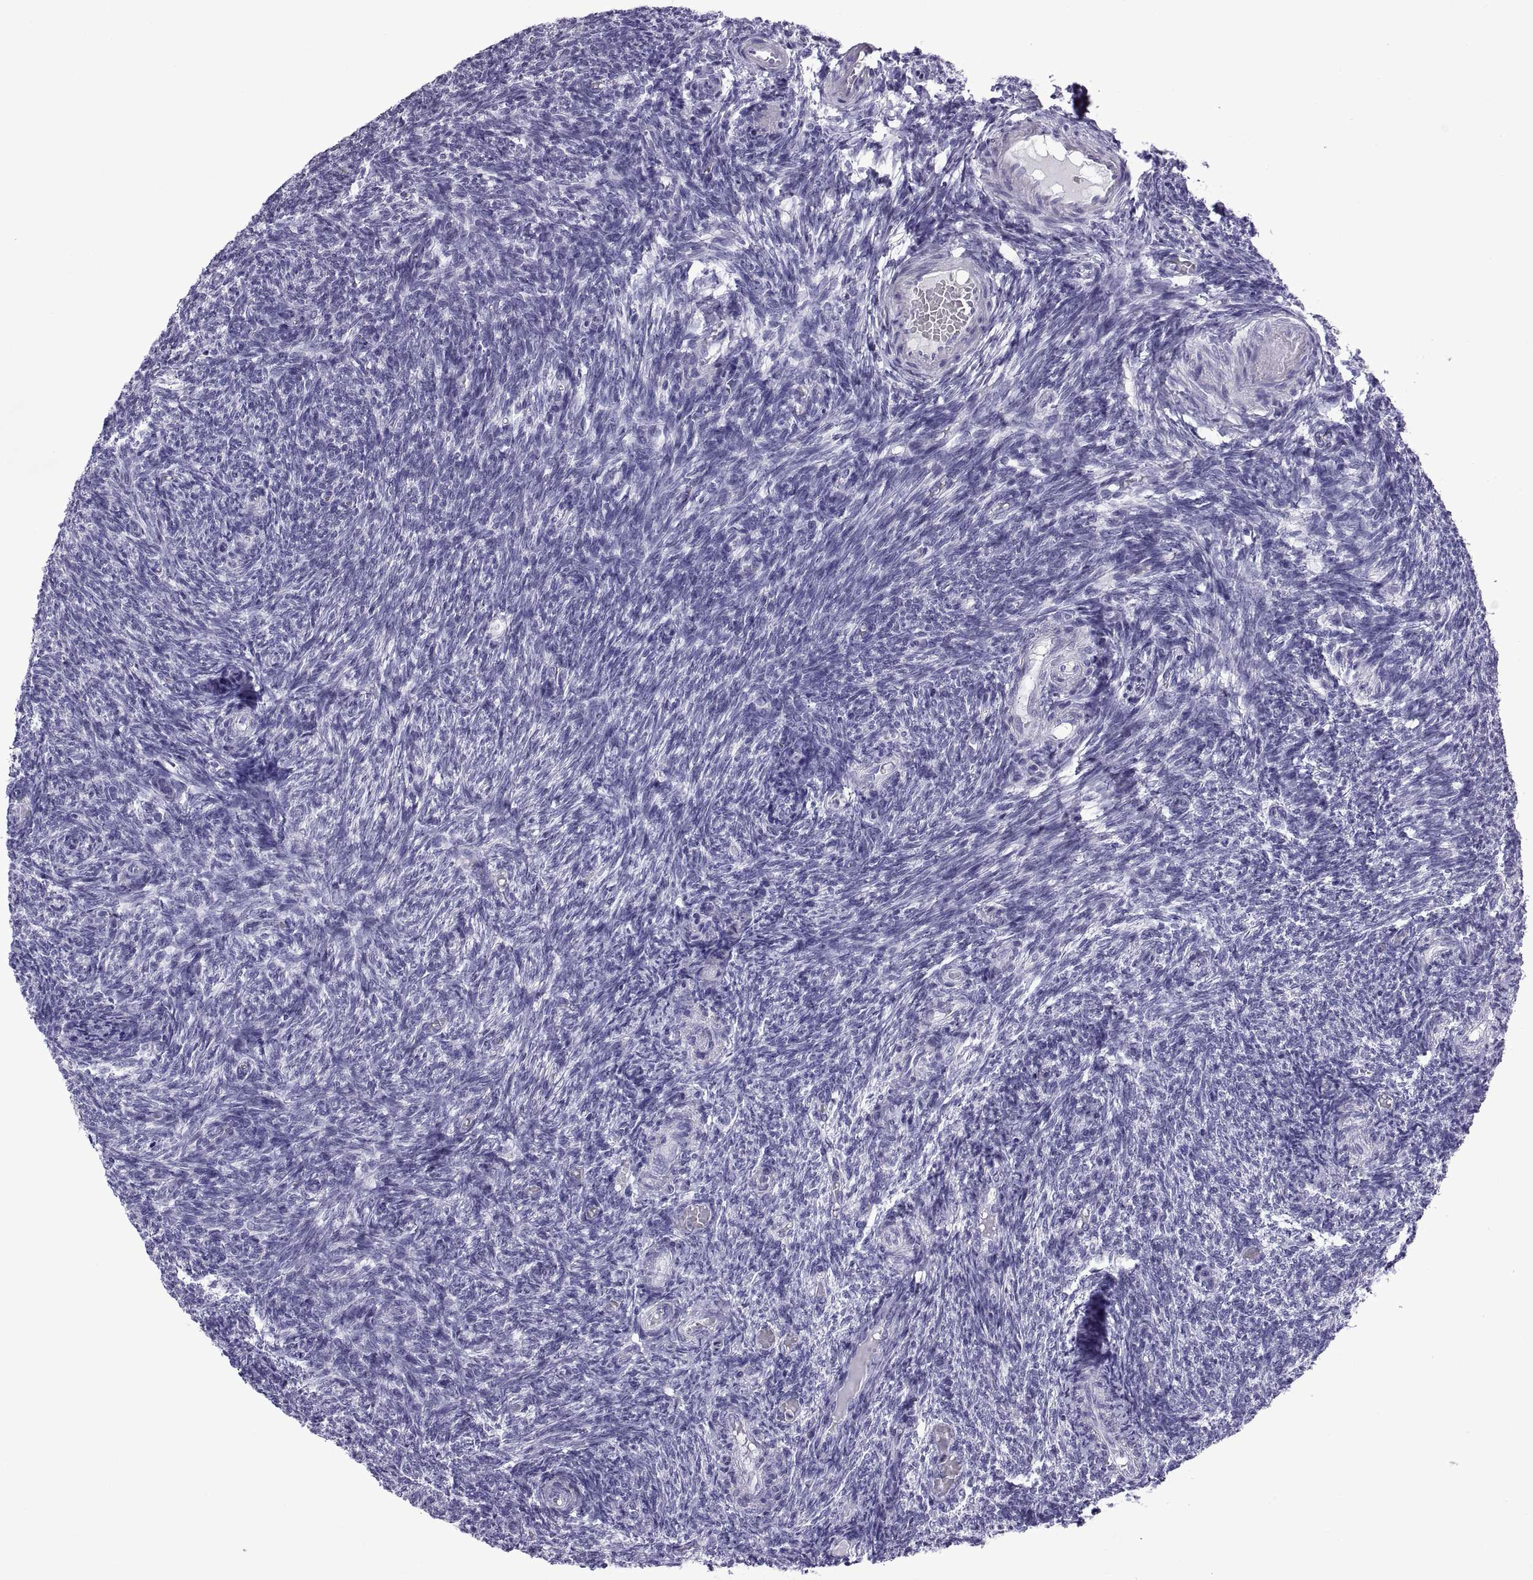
{"staining": {"intensity": "negative", "quantity": "none", "location": "none"}, "tissue": "ovary", "cell_type": "Ovarian stroma cells", "image_type": "normal", "snomed": [{"axis": "morphology", "description": "Normal tissue, NOS"}, {"axis": "topography", "description": "Ovary"}], "caption": "This is an IHC photomicrograph of unremarkable ovary. There is no staining in ovarian stroma cells.", "gene": "C3orf22", "patient": {"sex": "female", "age": 39}}